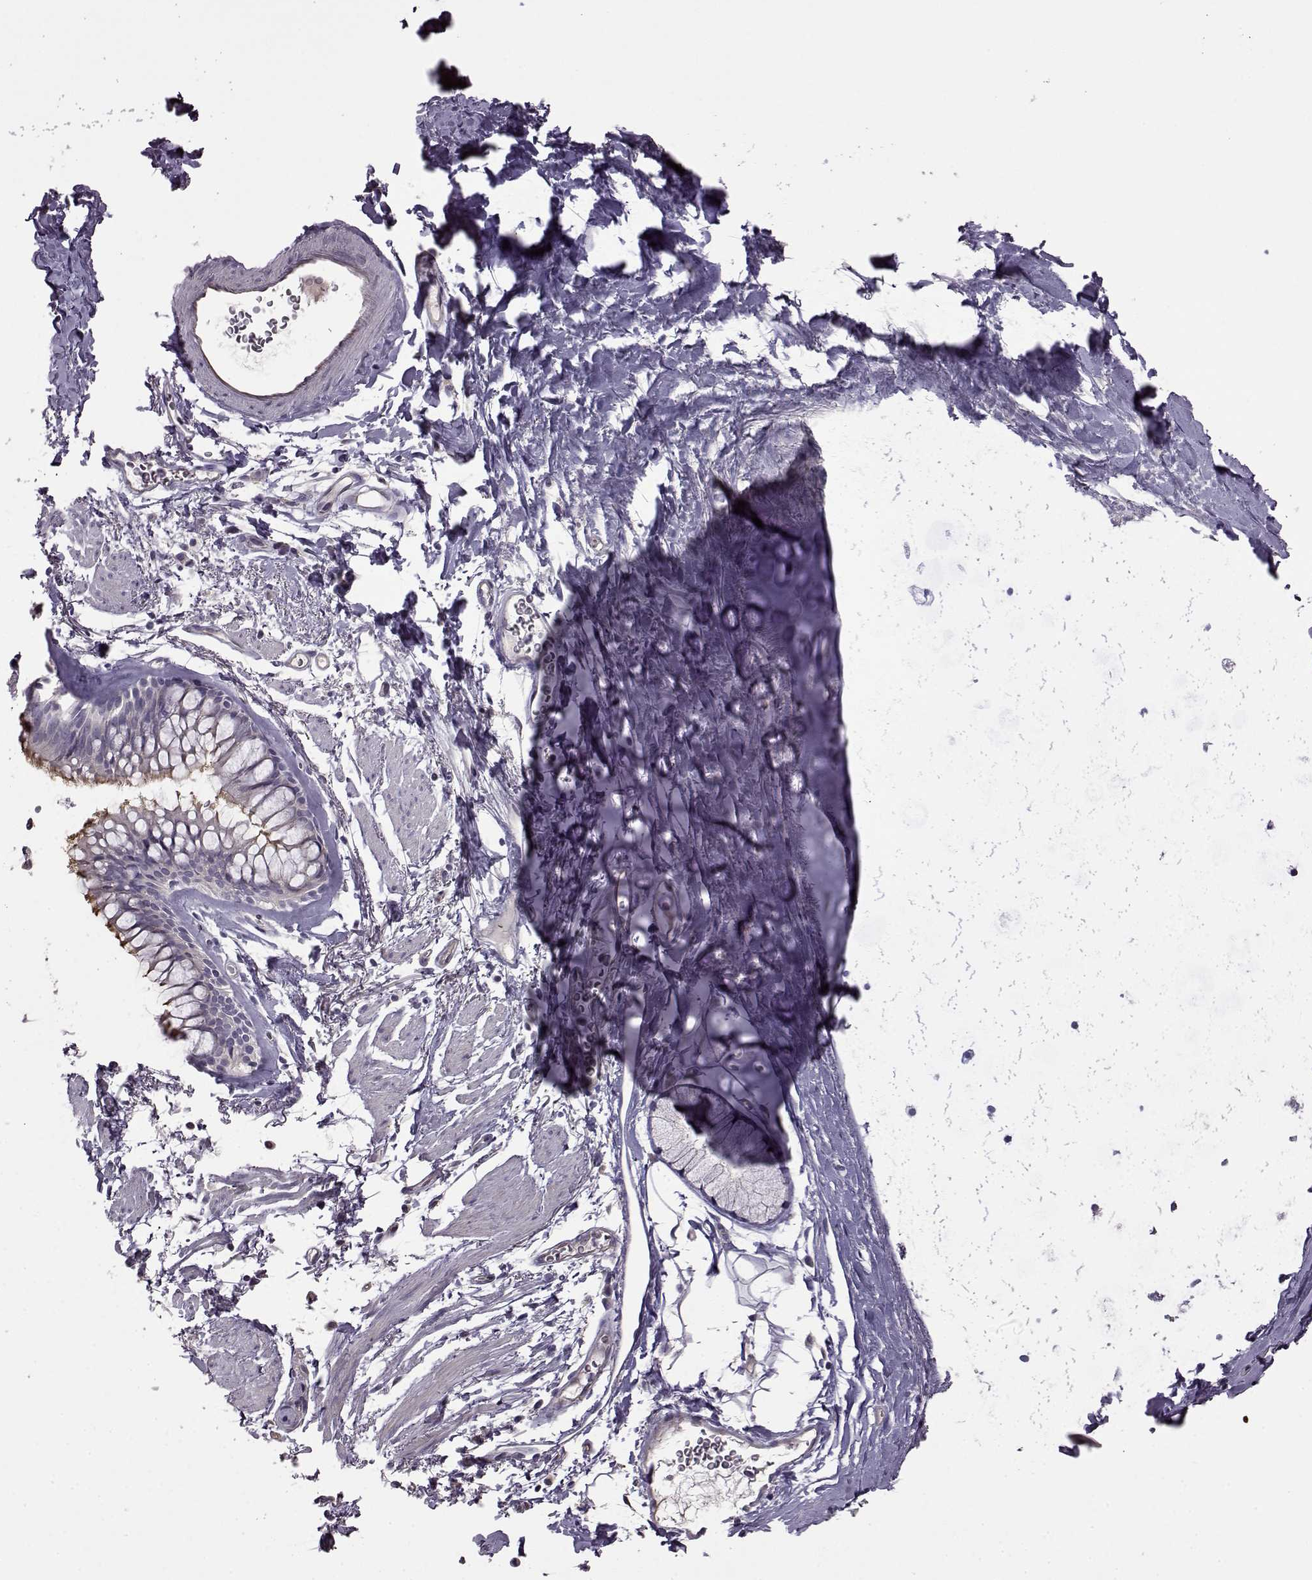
{"staining": {"intensity": "moderate", "quantity": "25%-75%", "location": "cytoplasmic/membranous"}, "tissue": "bronchus", "cell_type": "Respiratory epithelial cells", "image_type": "normal", "snomed": [{"axis": "morphology", "description": "Normal tissue, NOS"}, {"axis": "topography", "description": "Lymph node"}, {"axis": "topography", "description": "Bronchus"}], "caption": "Brown immunohistochemical staining in benign human bronchus displays moderate cytoplasmic/membranous positivity in about 25%-75% of respiratory epithelial cells.", "gene": "EDDM3B", "patient": {"sex": "female", "age": 70}}